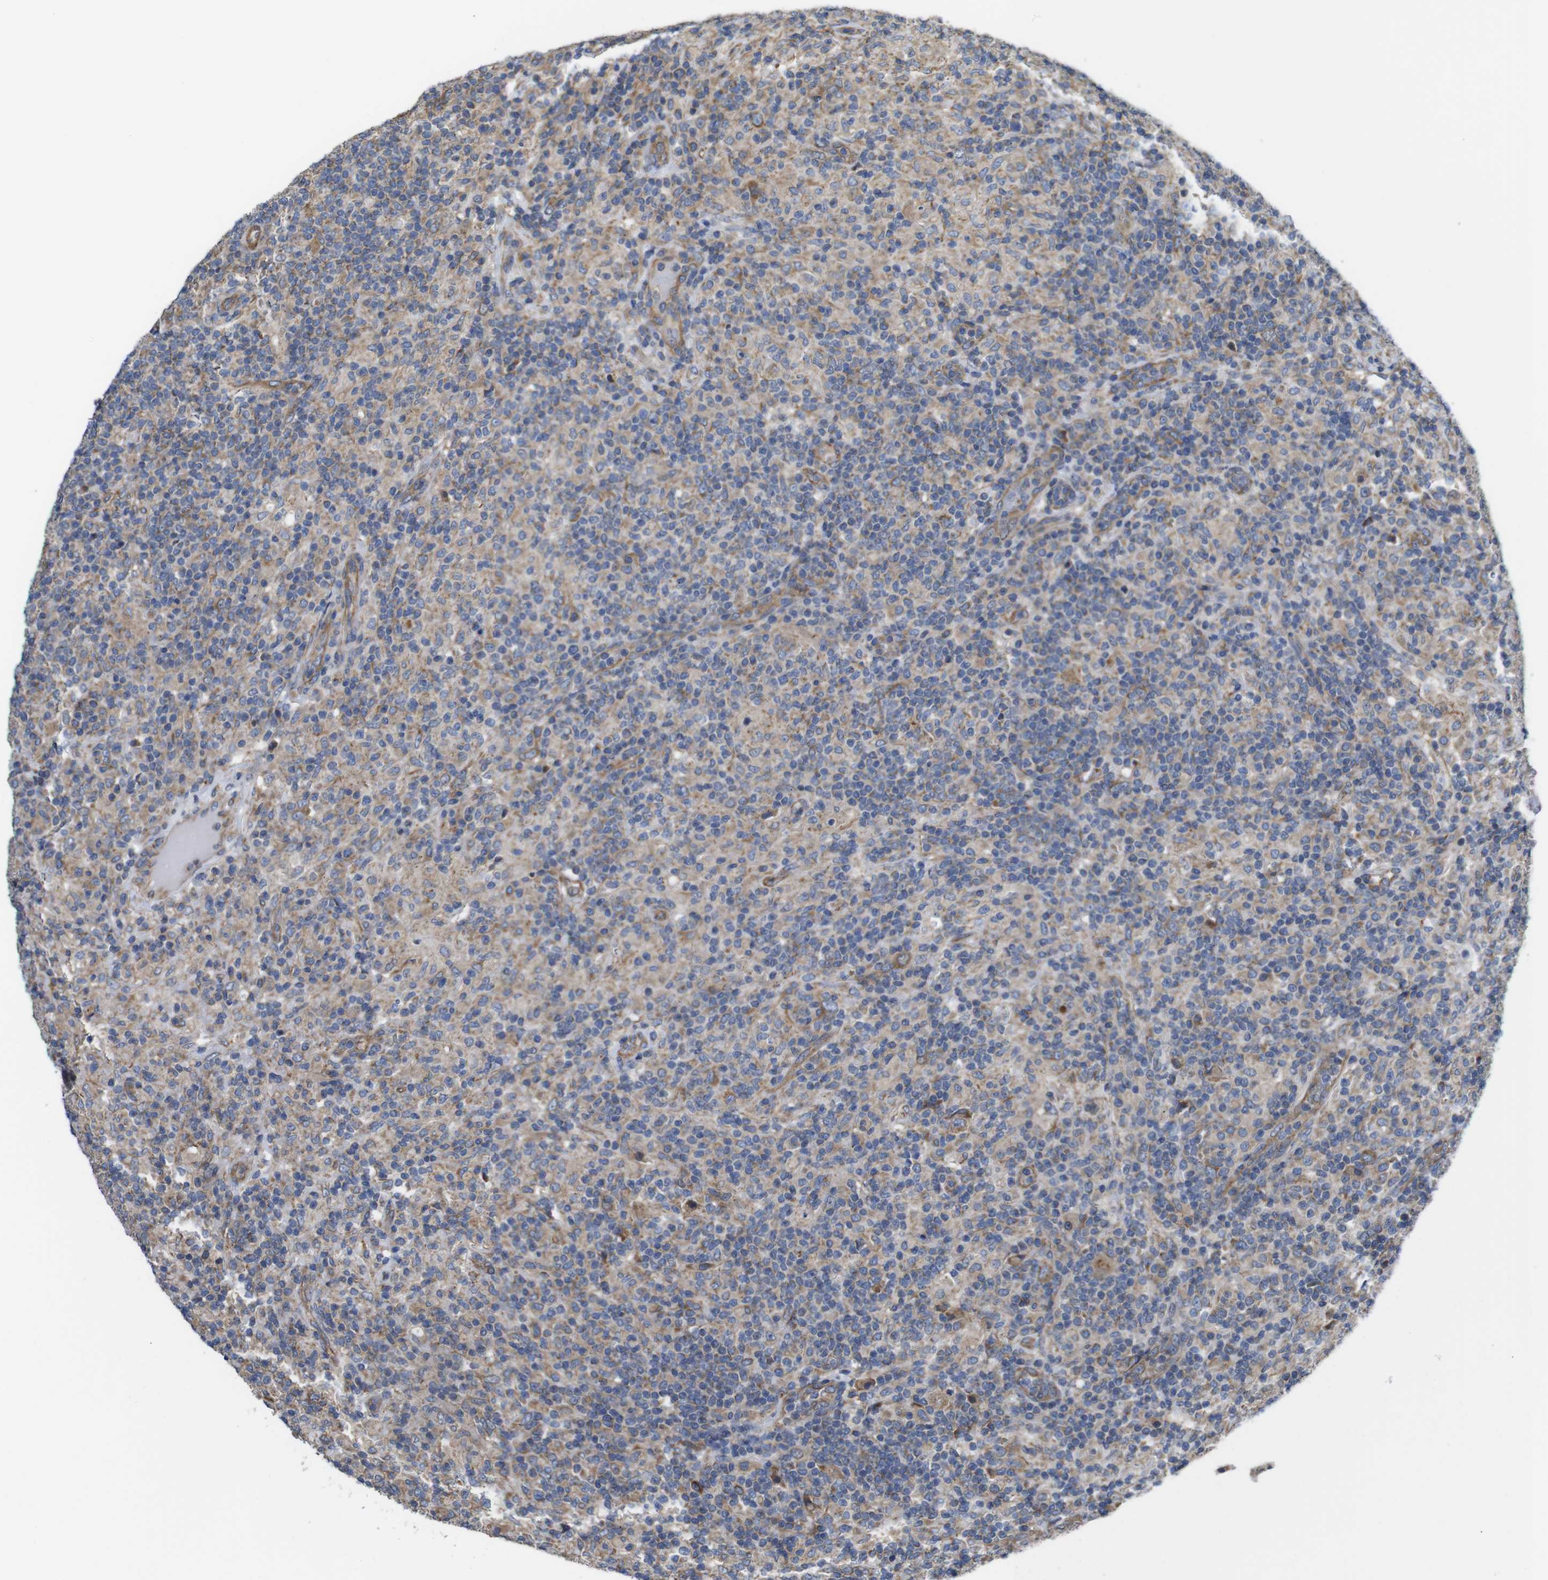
{"staining": {"intensity": "moderate", "quantity": ">75%", "location": "cytoplasmic/membranous"}, "tissue": "lymphoma", "cell_type": "Tumor cells", "image_type": "cancer", "snomed": [{"axis": "morphology", "description": "Hodgkin's disease, NOS"}, {"axis": "topography", "description": "Lymph node"}], "caption": "Lymphoma was stained to show a protein in brown. There is medium levels of moderate cytoplasmic/membranous staining in approximately >75% of tumor cells.", "gene": "POMK", "patient": {"sex": "male", "age": 70}}